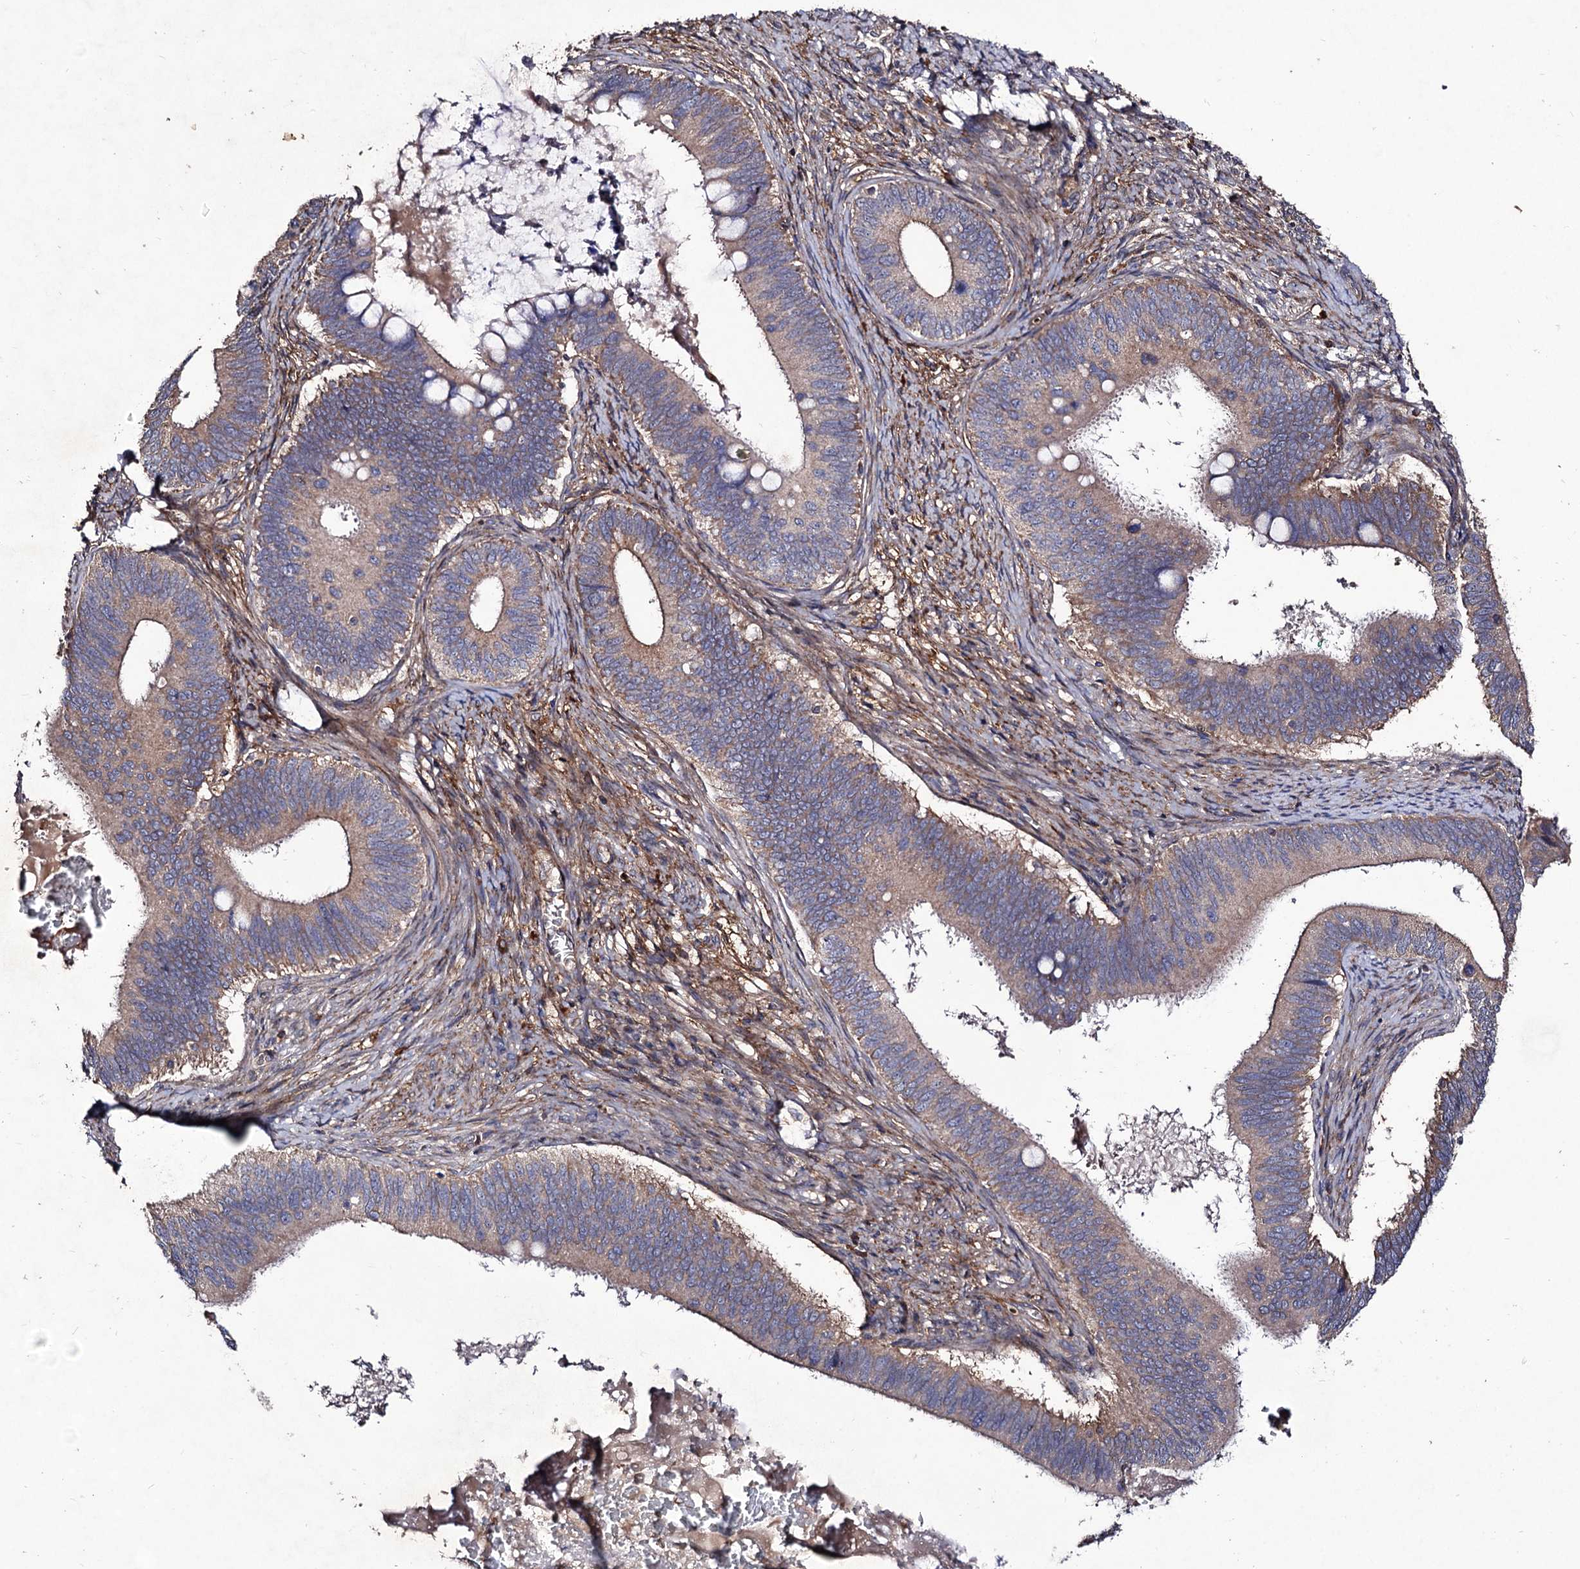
{"staining": {"intensity": "negative", "quantity": "none", "location": "none"}, "tissue": "cervical cancer", "cell_type": "Tumor cells", "image_type": "cancer", "snomed": [{"axis": "morphology", "description": "Adenocarcinoma, NOS"}, {"axis": "topography", "description": "Cervix"}], "caption": "Immunohistochemistry micrograph of human cervical cancer (adenocarcinoma) stained for a protein (brown), which exhibits no staining in tumor cells. The staining was performed using DAB to visualize the protein expression in brown, while the nuclei were stained in blue with hematoxylin (Magnification: 20x).", "gene": "MYO1H", "patient": {"sex": "female", "age": 42}}